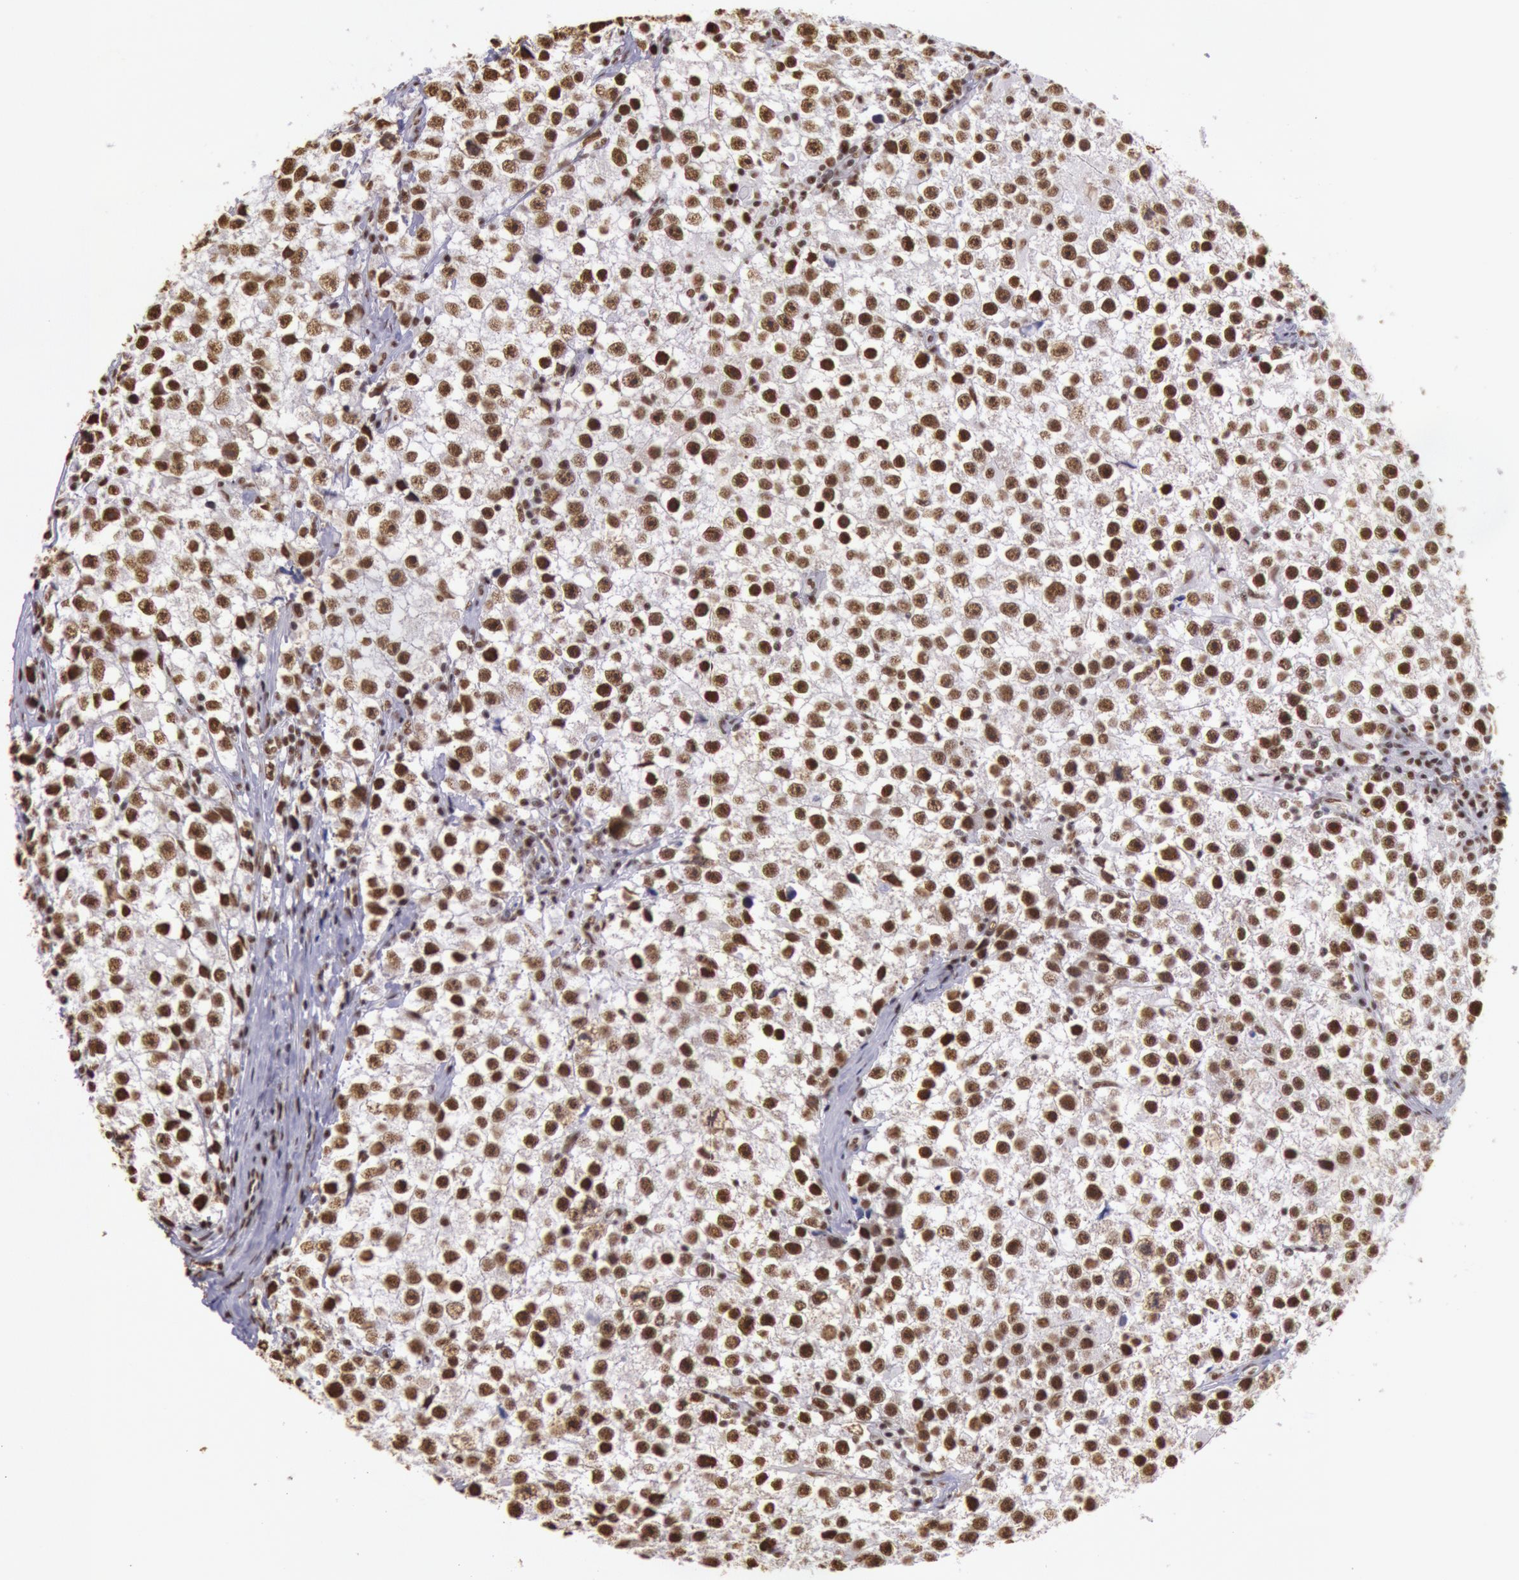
{"staining": {"intensity": "moderate", "quantity": ">75%", "location": "nuclear"}, "tissue": "testis cancer", "cell_type": "Tumor cells", "image_type": "cancer", "snomed": [{"axis": "morphology", "description": "Seminoma, NOS"}, {"axis": "topography", "description": "Testis"}], "caption": "Human testis cancer stained with a protein marker displays moderate staining in tumor cells.", "gene": "HNRNPH2", "patient": {"sex": "male", "age": 35}}